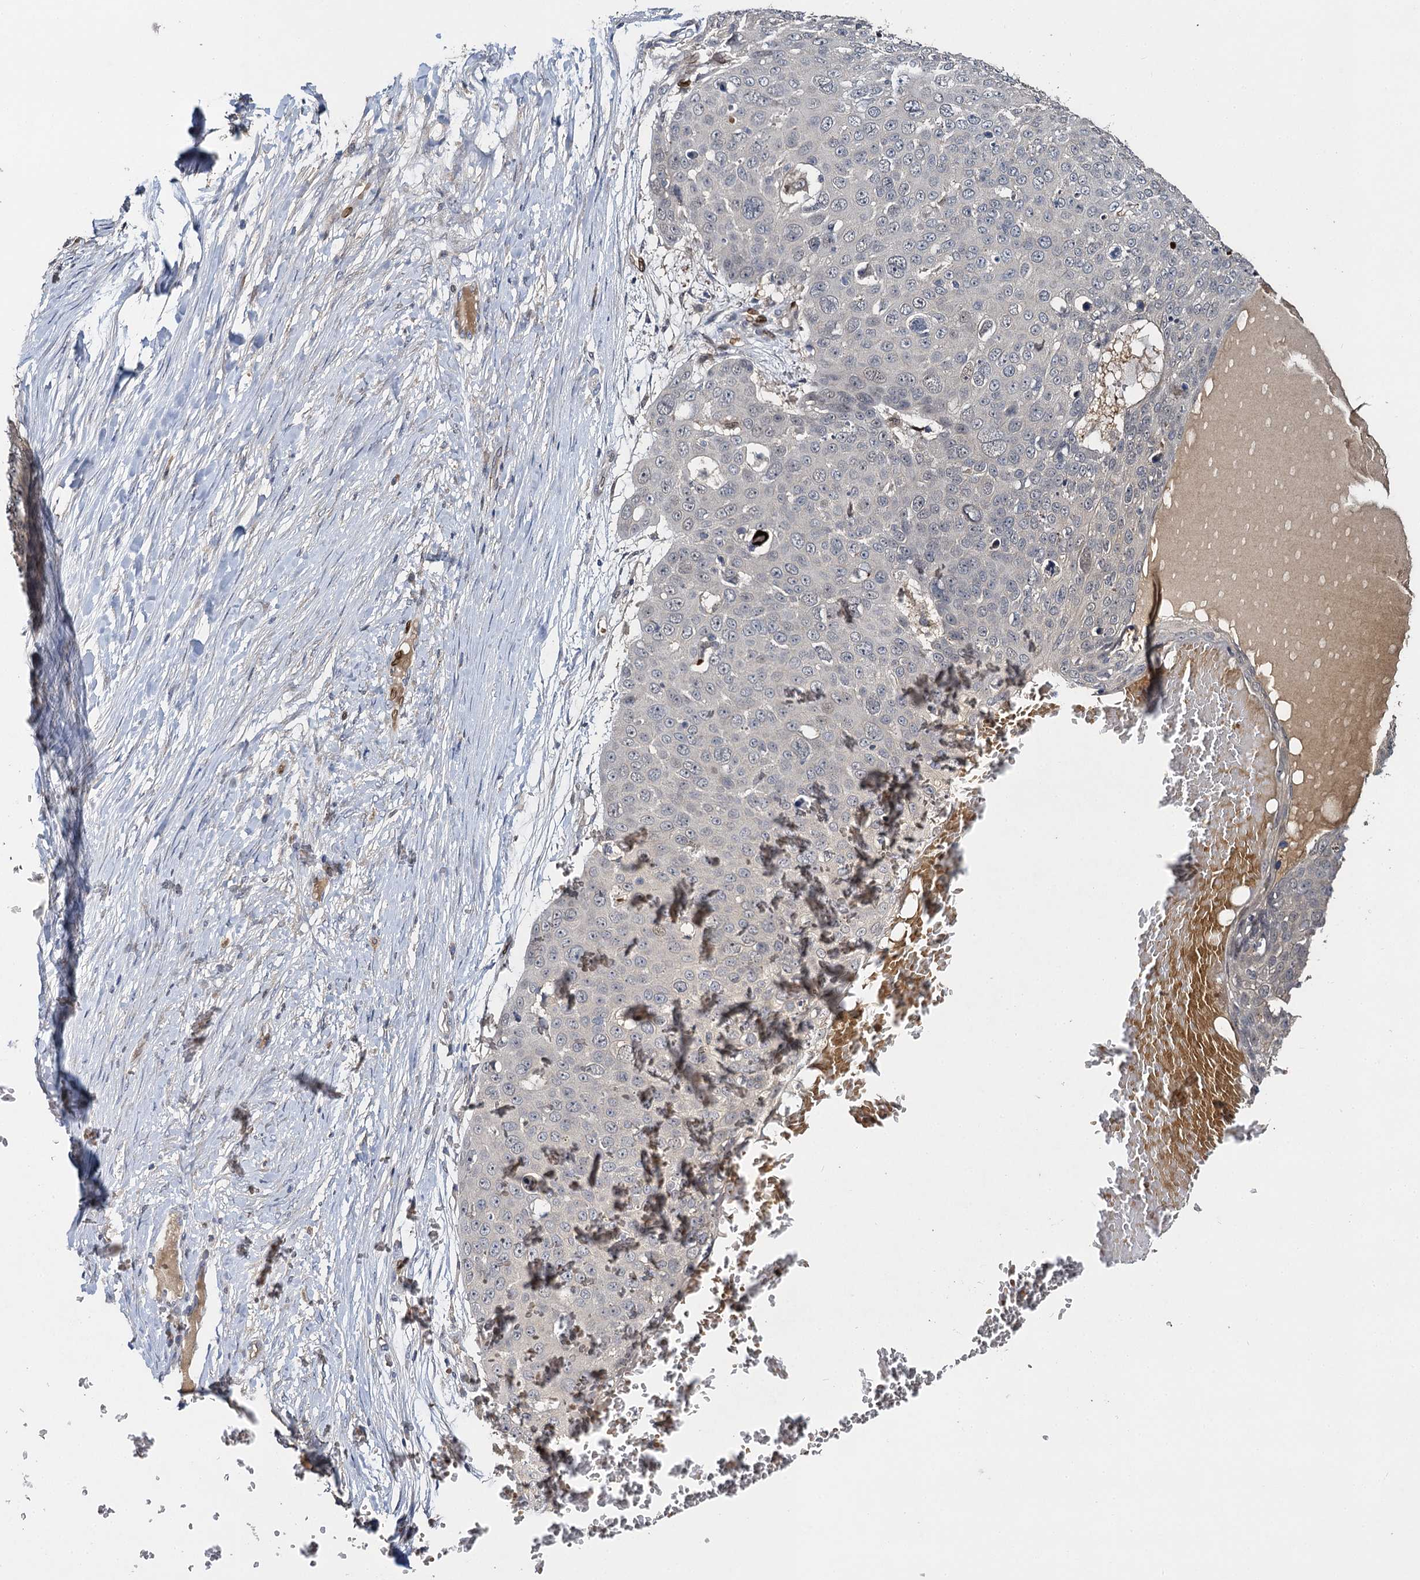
{"staining": {"intensity": "negative", "quantity": "none", "location": "none"}, "tissue": "skin cancer", "cell_type": "Tumor cells", "image_type": "cancer", "snomed": [{"axis": "morphology", "description": "Squamous cell carcinoma, NOS"}, {"axis": "topography", "description": "Skin"}], "caption": "The immunohistochemistry photomicrograph has no significant positivity in tumor cells of skin cancer tissue.", "gene": "SLC11A2", "patient": {"sex": "male", "age": 71}}